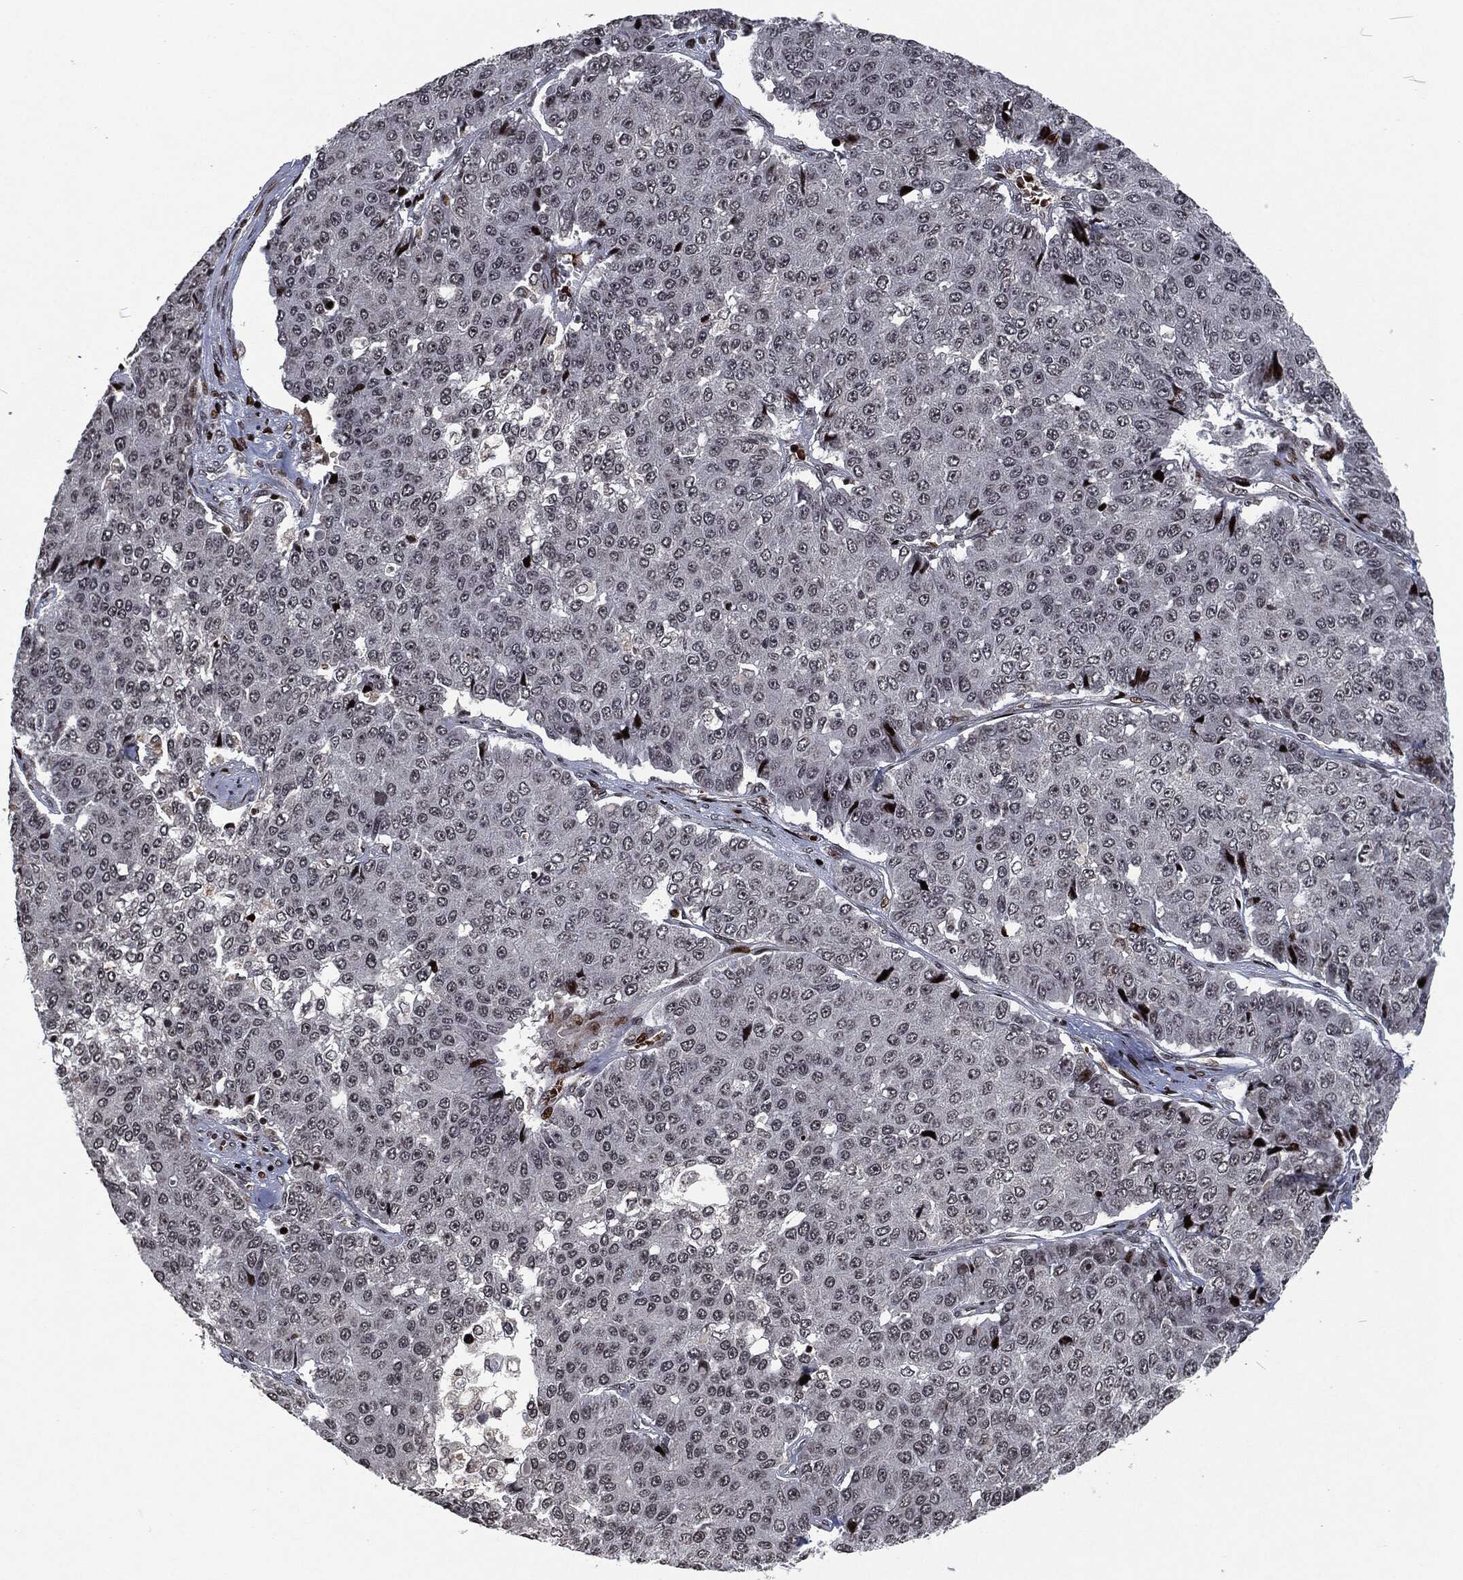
{"staining": {"intensity": "negative", "quantity": "none", "location": "none"}, "tissue": "pancreatic cancer", "cell_type": "Tumor cells", "image_type": "cancer", "snomed": [{"axis": "morphology", "description": "Normal tissue, NOS"}, {"axis": "morphology", "description": "Adenocarcinoma, NOS"}, {"axis": "topography", "description": "Pancreas"}, {"axis": "topography", "description": "Duodenum"}], "caption": "The immunohistochemistry histopathology image has no significant positivity in tumor cells of pancreatic cancer tissue. The staining is performed using DAB (3,3'-diaminobenzidine) brown chromogen with nuclei counter-stained in using hematoxylin.", "gene": "EGFR", "patient": {"sex": "male", "age": 50}}